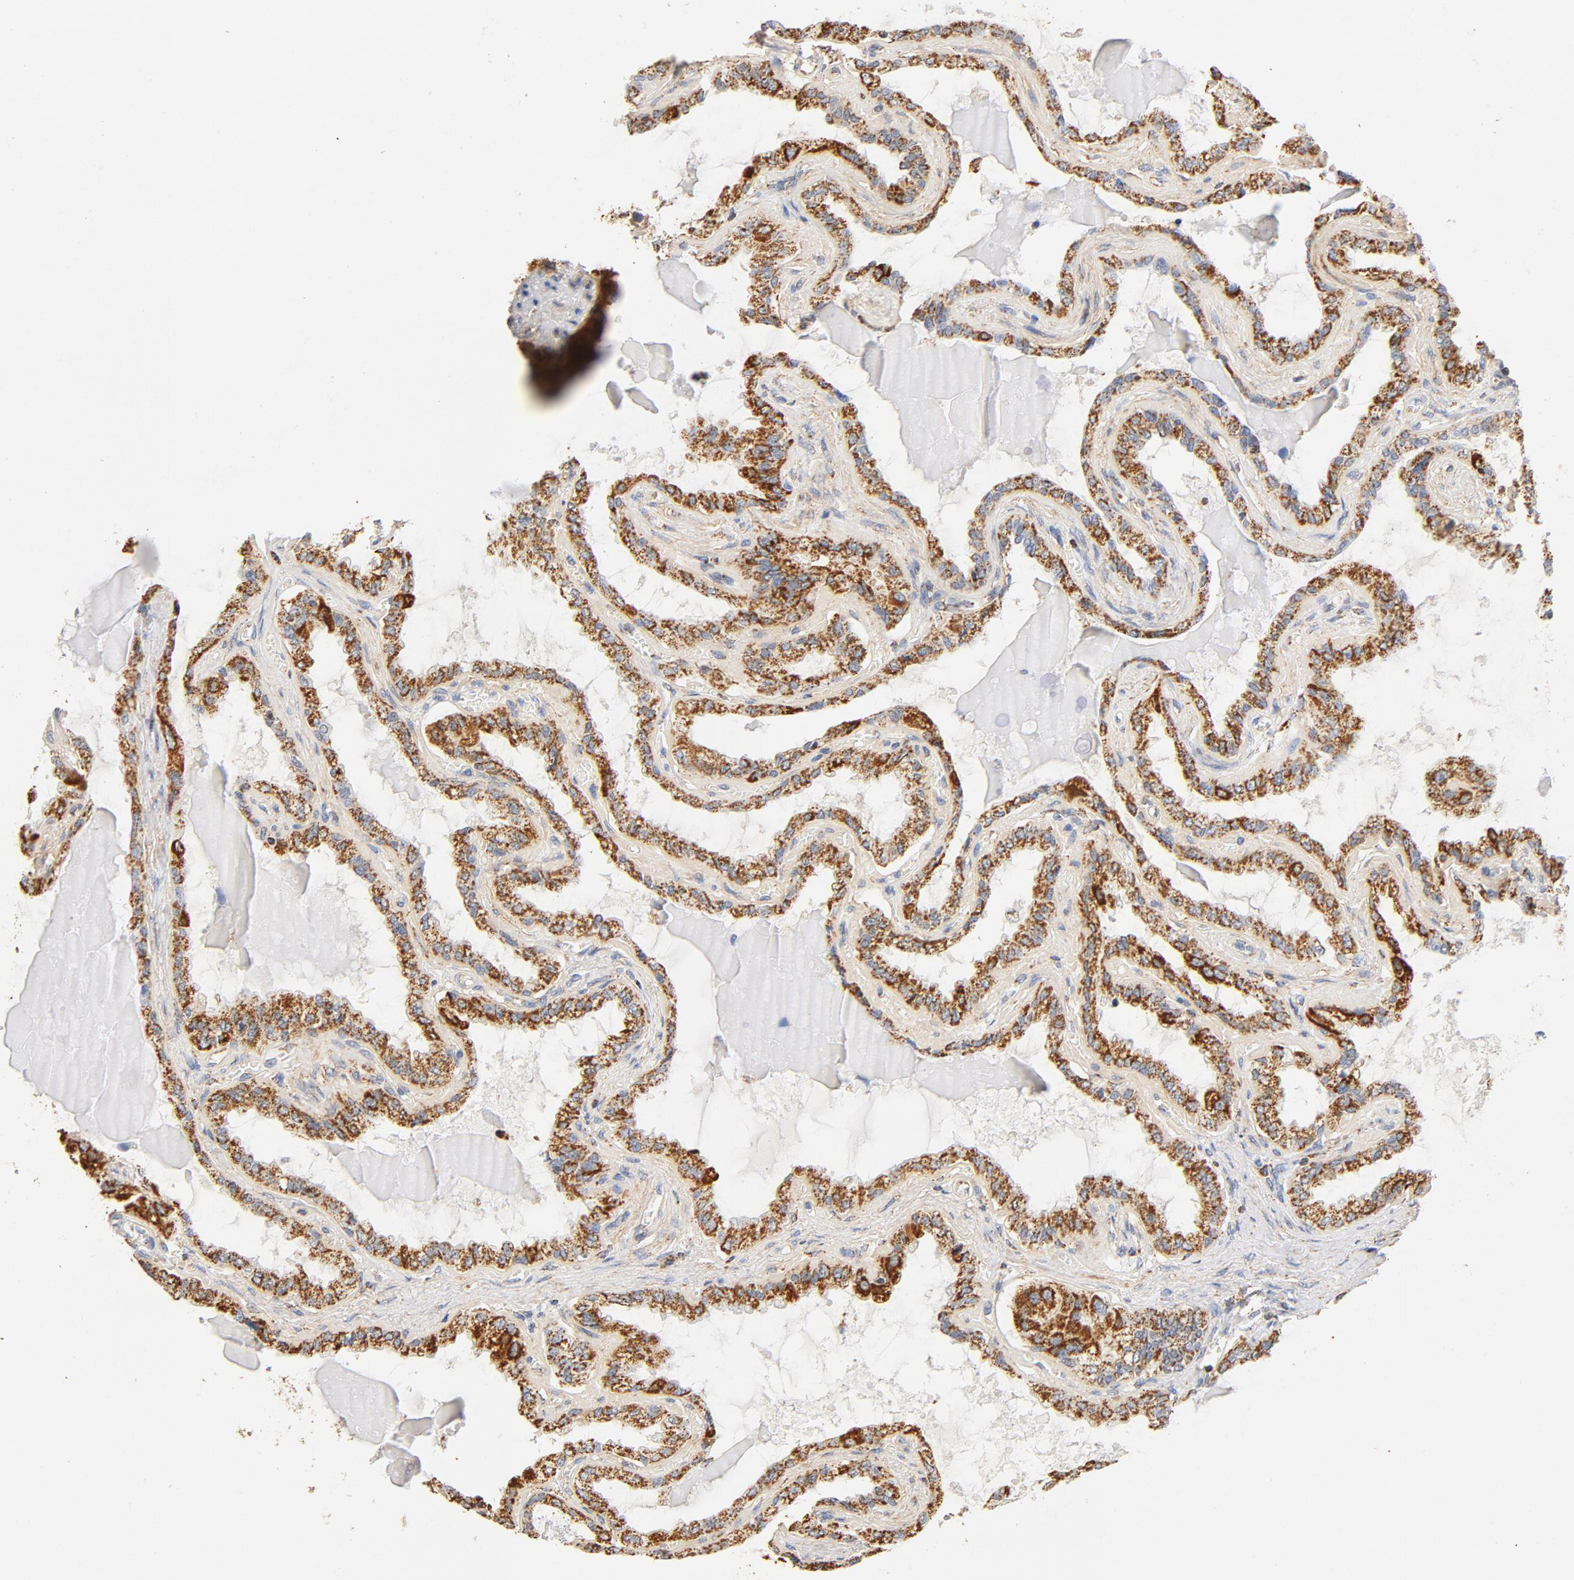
{"staining": {"intensity": "strong", "quantity": ">75%", "location": "cytoplasmic/membranous"}, "tissue": "seminal vesicle", "cell_type": "Glandular cells", "image_type": "normal", "snomed": [{"axis": "morphology", "description": "Normal tissue, NOS"}, {"axis": "morphology", "description": "Inflammation, NOS"}, {"axis": "topography", "description": "Urinary bladder"}, {"axis": "topography", "description": "Prostate"}, {"axis": "topography", "description": "Seminal veicle"}], "caption": "A high-resolution histopathology image shows IHC staining of benign seminal vesicle, which displays strong cytoplasmic/membranous positivity in about >75% of glandular cells. (DAB (3,3'-diaminobenzidine) = brown stain, brightfield microscopy at high magnification).", "gene": "COX4I1", "patient": {"sex": "male", "age": 82}}